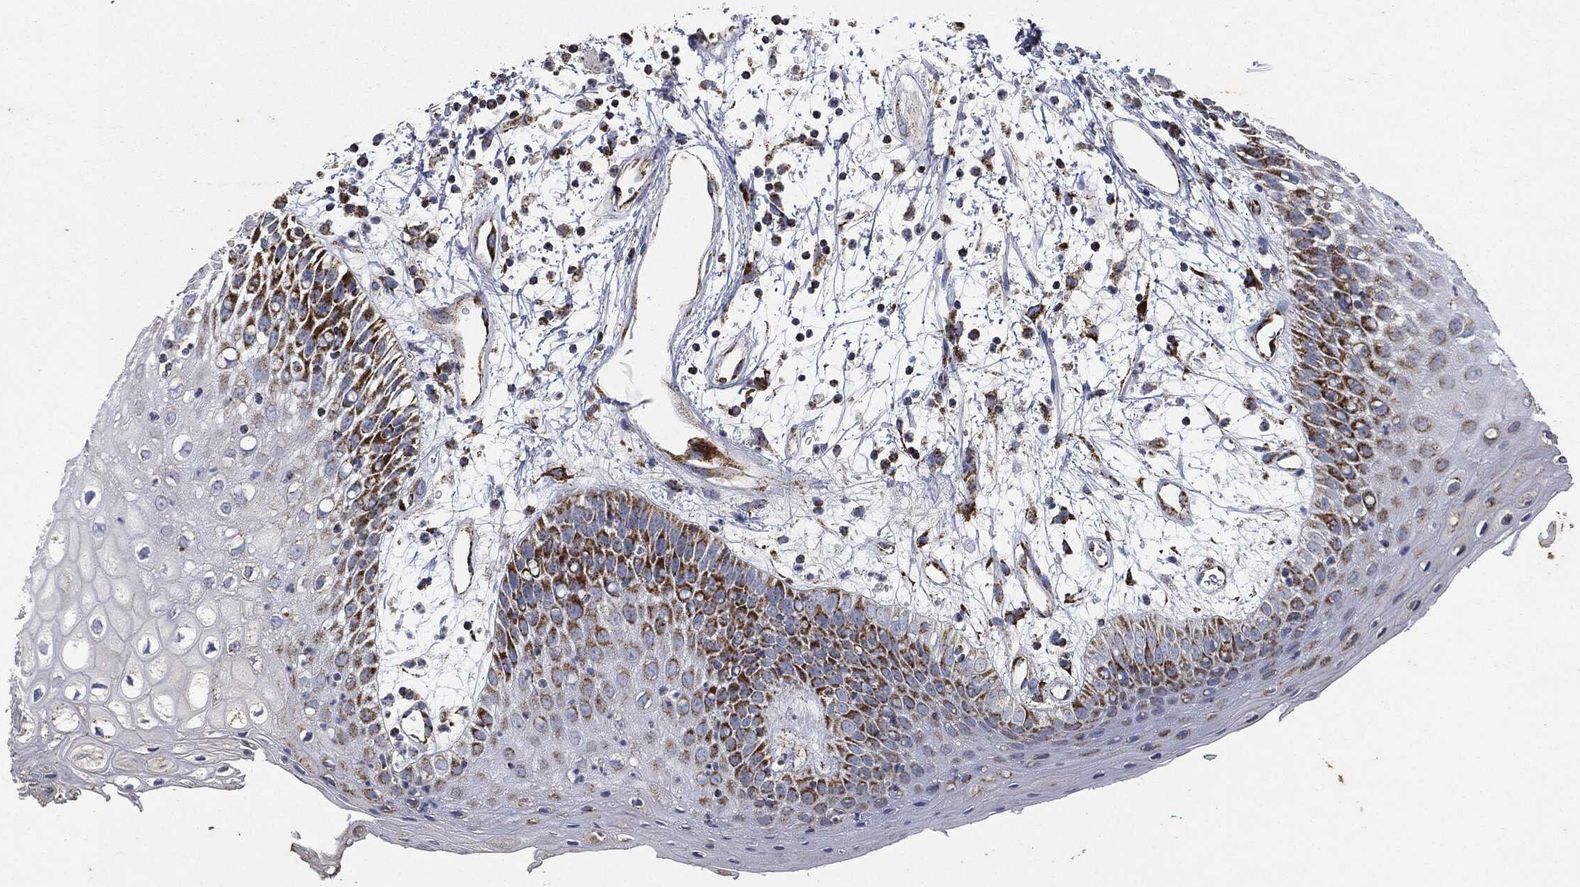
{"staining": {"intensity": "strong", "quantity": "25%-75%", "location": "cytoplasmic/membranous"}, "tissue": "oral mucosa", "cell_type": "Squamous epithelial cells", "image_type": "normal", "snomed": [{"axis": "morphology", "description": "Normal tissue, NOS"}, {"axis": "morphology", "description": "Squamous cell carcinoma, NOS"}, {"axis": "topography", "description": "Skeletal muscle"}, {"axis": "topography", "description": "Oral tissue"}, {"axis": "topography", "description": "Head-Neck"}], "caption": "Human oral mucosa stained for a protein (brown) displays strong cytoplasmic/membranous positive expression in approximately 25%-75% of squamous epithelial cells.", "gene": "RYK", "patient": {"sex": "female", "age": 84}}